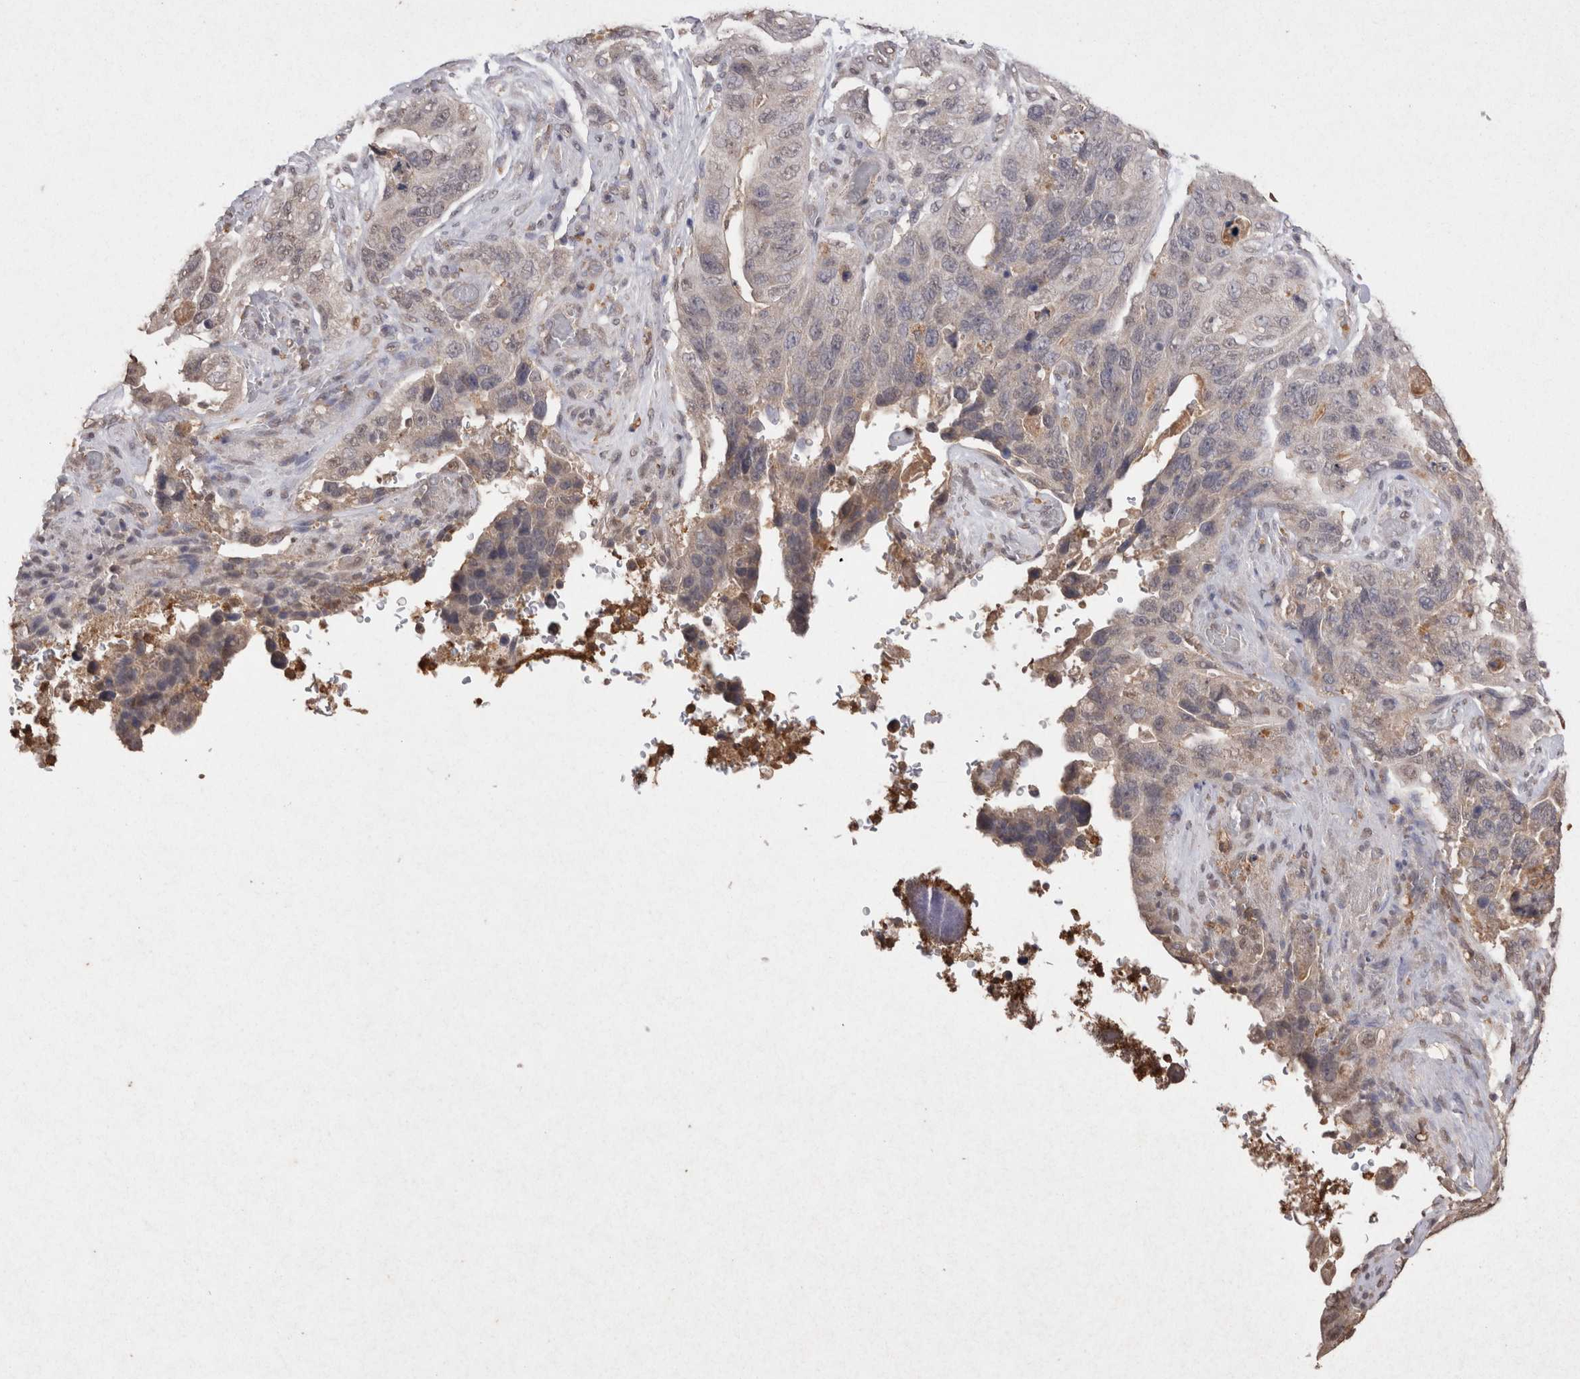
{"staining": {"intensity": "negative", "quantity": "none", "location": "none"}, "tissue": "stomach cancer", "cell_type": "Tumor cells", "image_type": "cancer", "snomed": [{"axis": "morphology", "description": "Adenocarcinoma, NOS"}, {"axis": "topography", "description": "Stomach"}], "caption": "Tumor cells are negative for brown protein staining in adenocarcinoma (stomach). Nuclei are stained in blue.", "gene": "GRK5", "patient": {"sex": "female", "age": 89}}